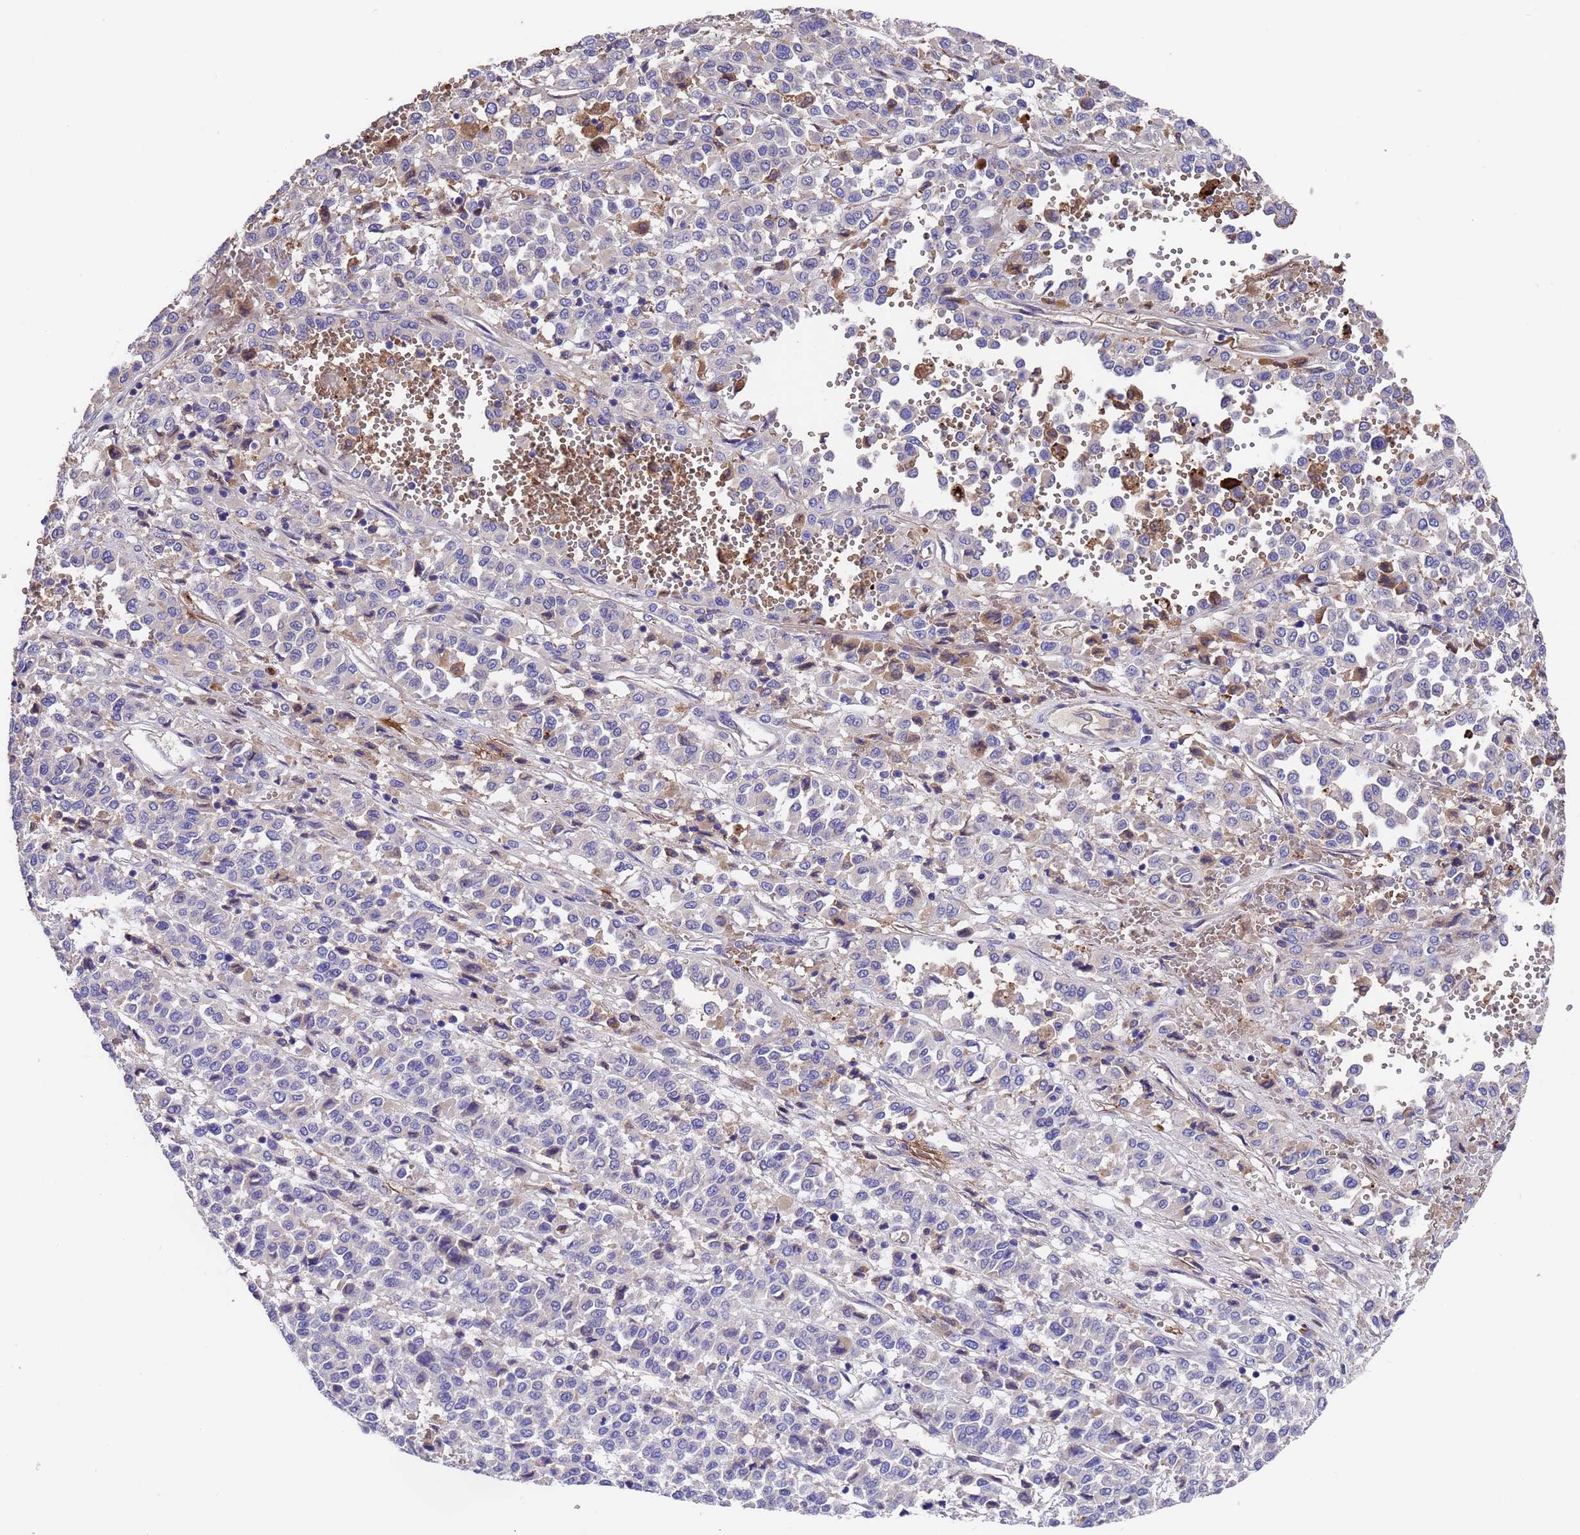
{"staining": {"intensity": "negative", "quantity": "none", "location": "none"}, "tissue": "melanoma", "cell_type": "Tumor cells", "image_type": "cancer", "snomed": [{"axis": "morphology", "description": "Malignant melanoma, Metastatic site"}, {"axis": "topography", "description": "Pancreas"}], "caption": "This is an immunohistochemistry (IHC) photomicrograph of human malignant melanoma (metastatic site). There is no expression in tumor cells.", "gene": "ELP6", "patient": {"sex": "female", "age": 30}}